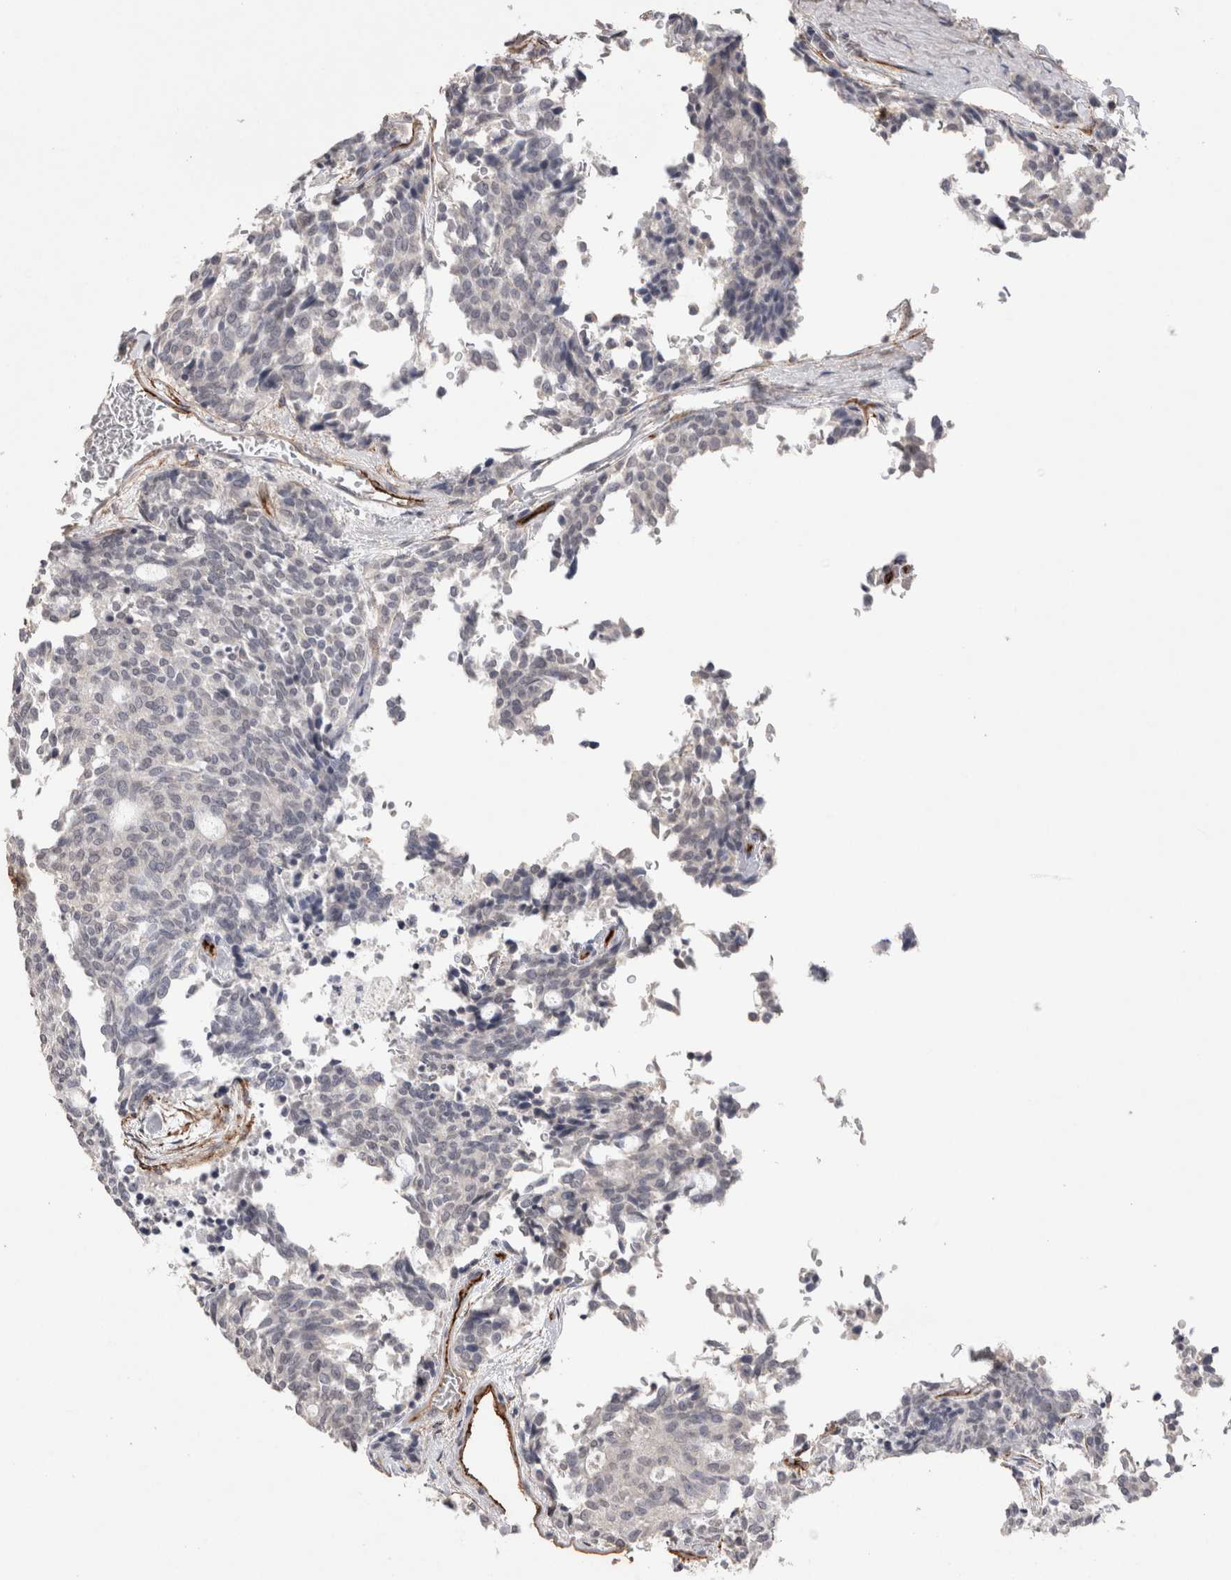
{"staining": {"intensity": "negative", "quantity": "none", "location": "none"}, "tissue": "carcinoid", "cell_type": "Tumor cells", "image_type": "cancer", "snomed": [{"axis": "morphology", "description": "Carcinoid, malignant, NOS"}, {"axis": "topography", "description": "Pancreas"}], "caption": "Tumor cells are negative for protein expression in human carcinoid (malignant). (Stains: DAB IHC with hematoxylin counter stain, Microscopy: brightfield microscopy at high magnification).", "gene": "CDH13", "patient": {"sex": "female", "age": 54}}